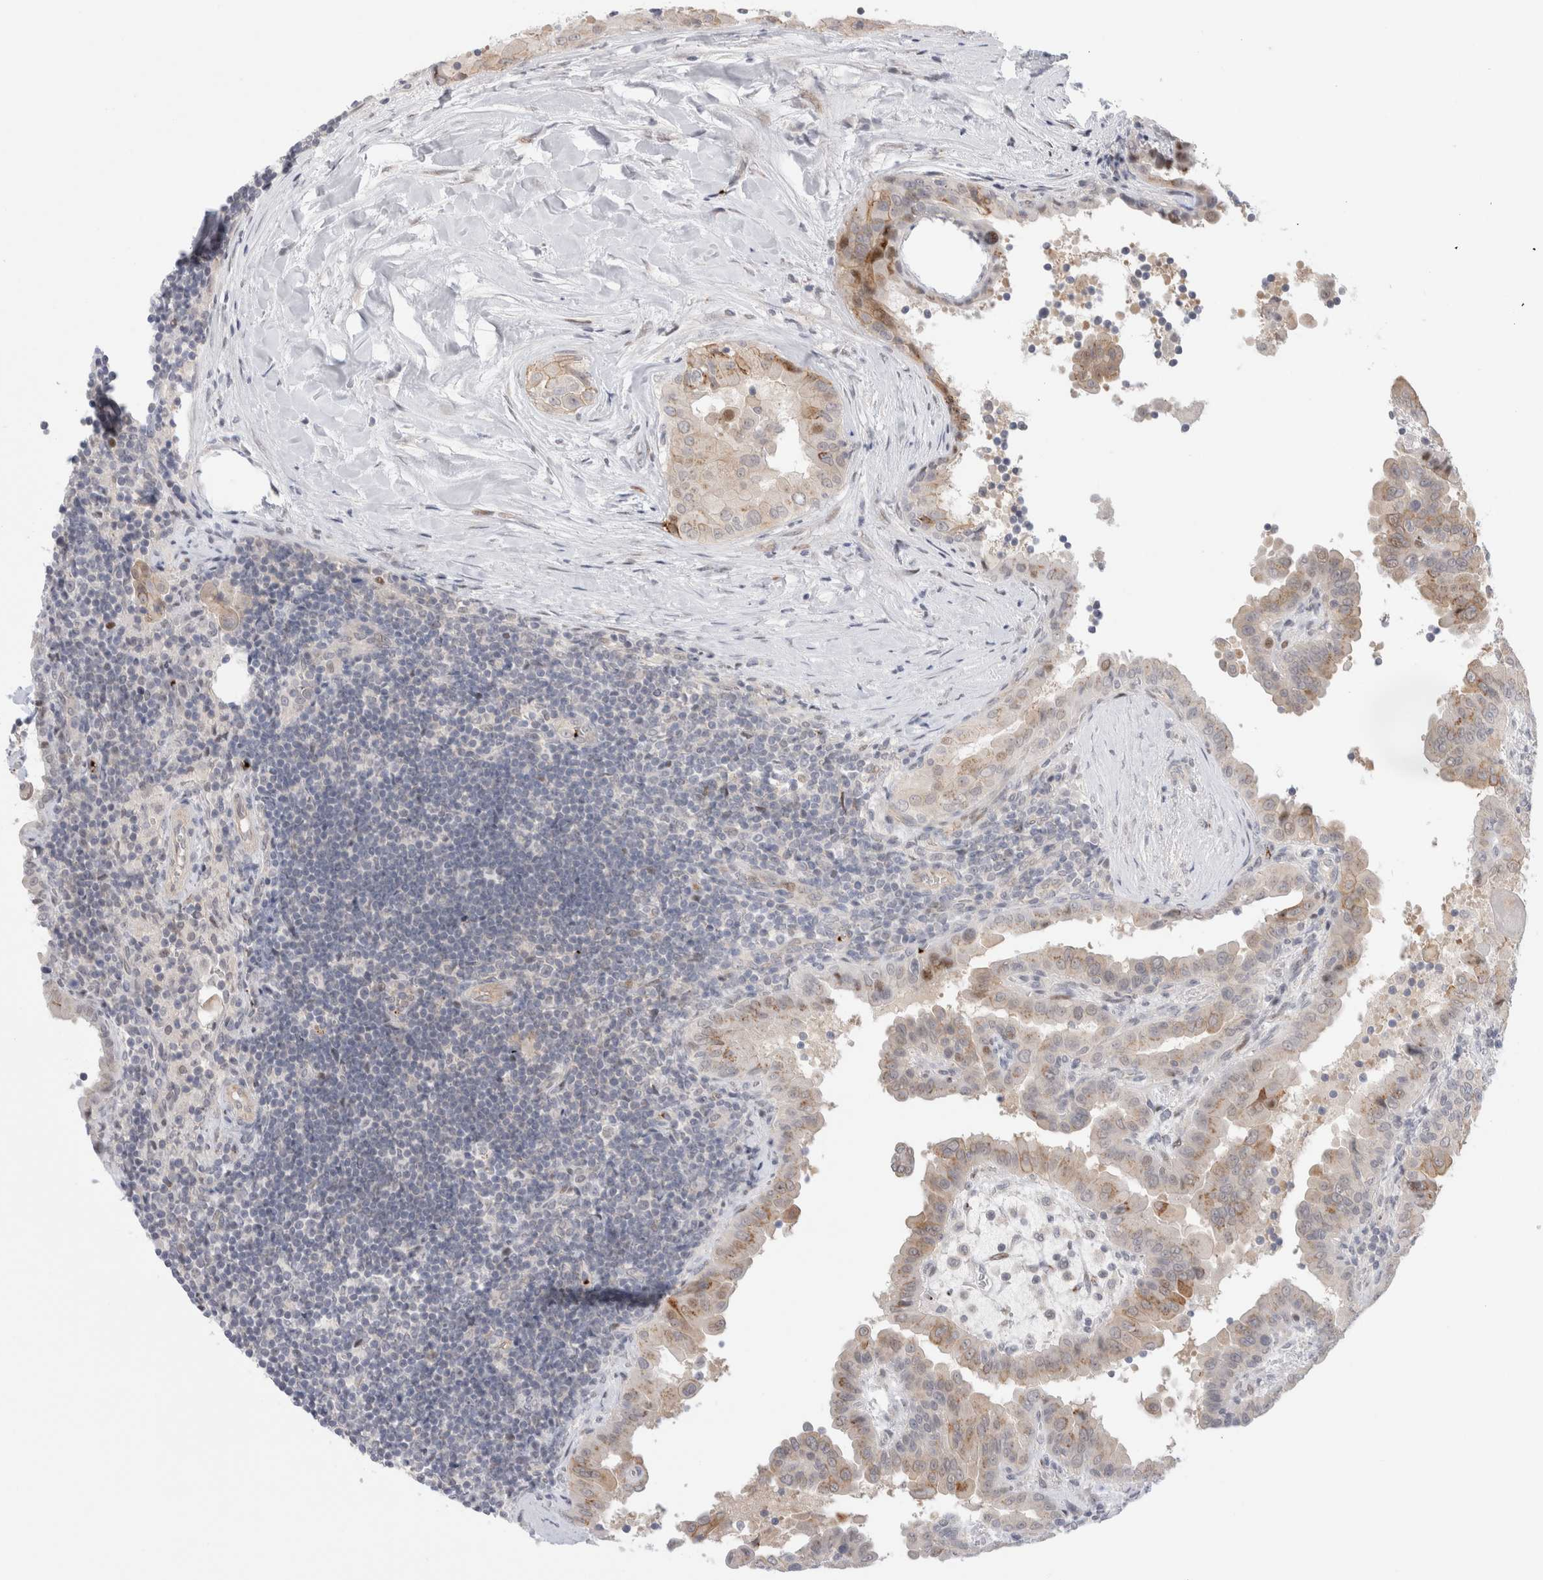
{"staining": {"intensity": "weak", "quantity": "<25%", "location": "cytoplasmic/membranous"}, "tissue": "thyroid cancer", "cell_type": "Tumor cells", "image_type": "cancer", "snomed": [{"axis": "morphology", "description": "Papillary adenocarcinoma, NOS"}, {"axis": "topography", "description": "Thyroid gland"}], "caption": "This is an immunohistochemistry (IHC) micrograph of human thyroid cancer. There is no staining in tumor cells.", "gene": "VPS28", "patient": {"sex": "male", "age": 33}}